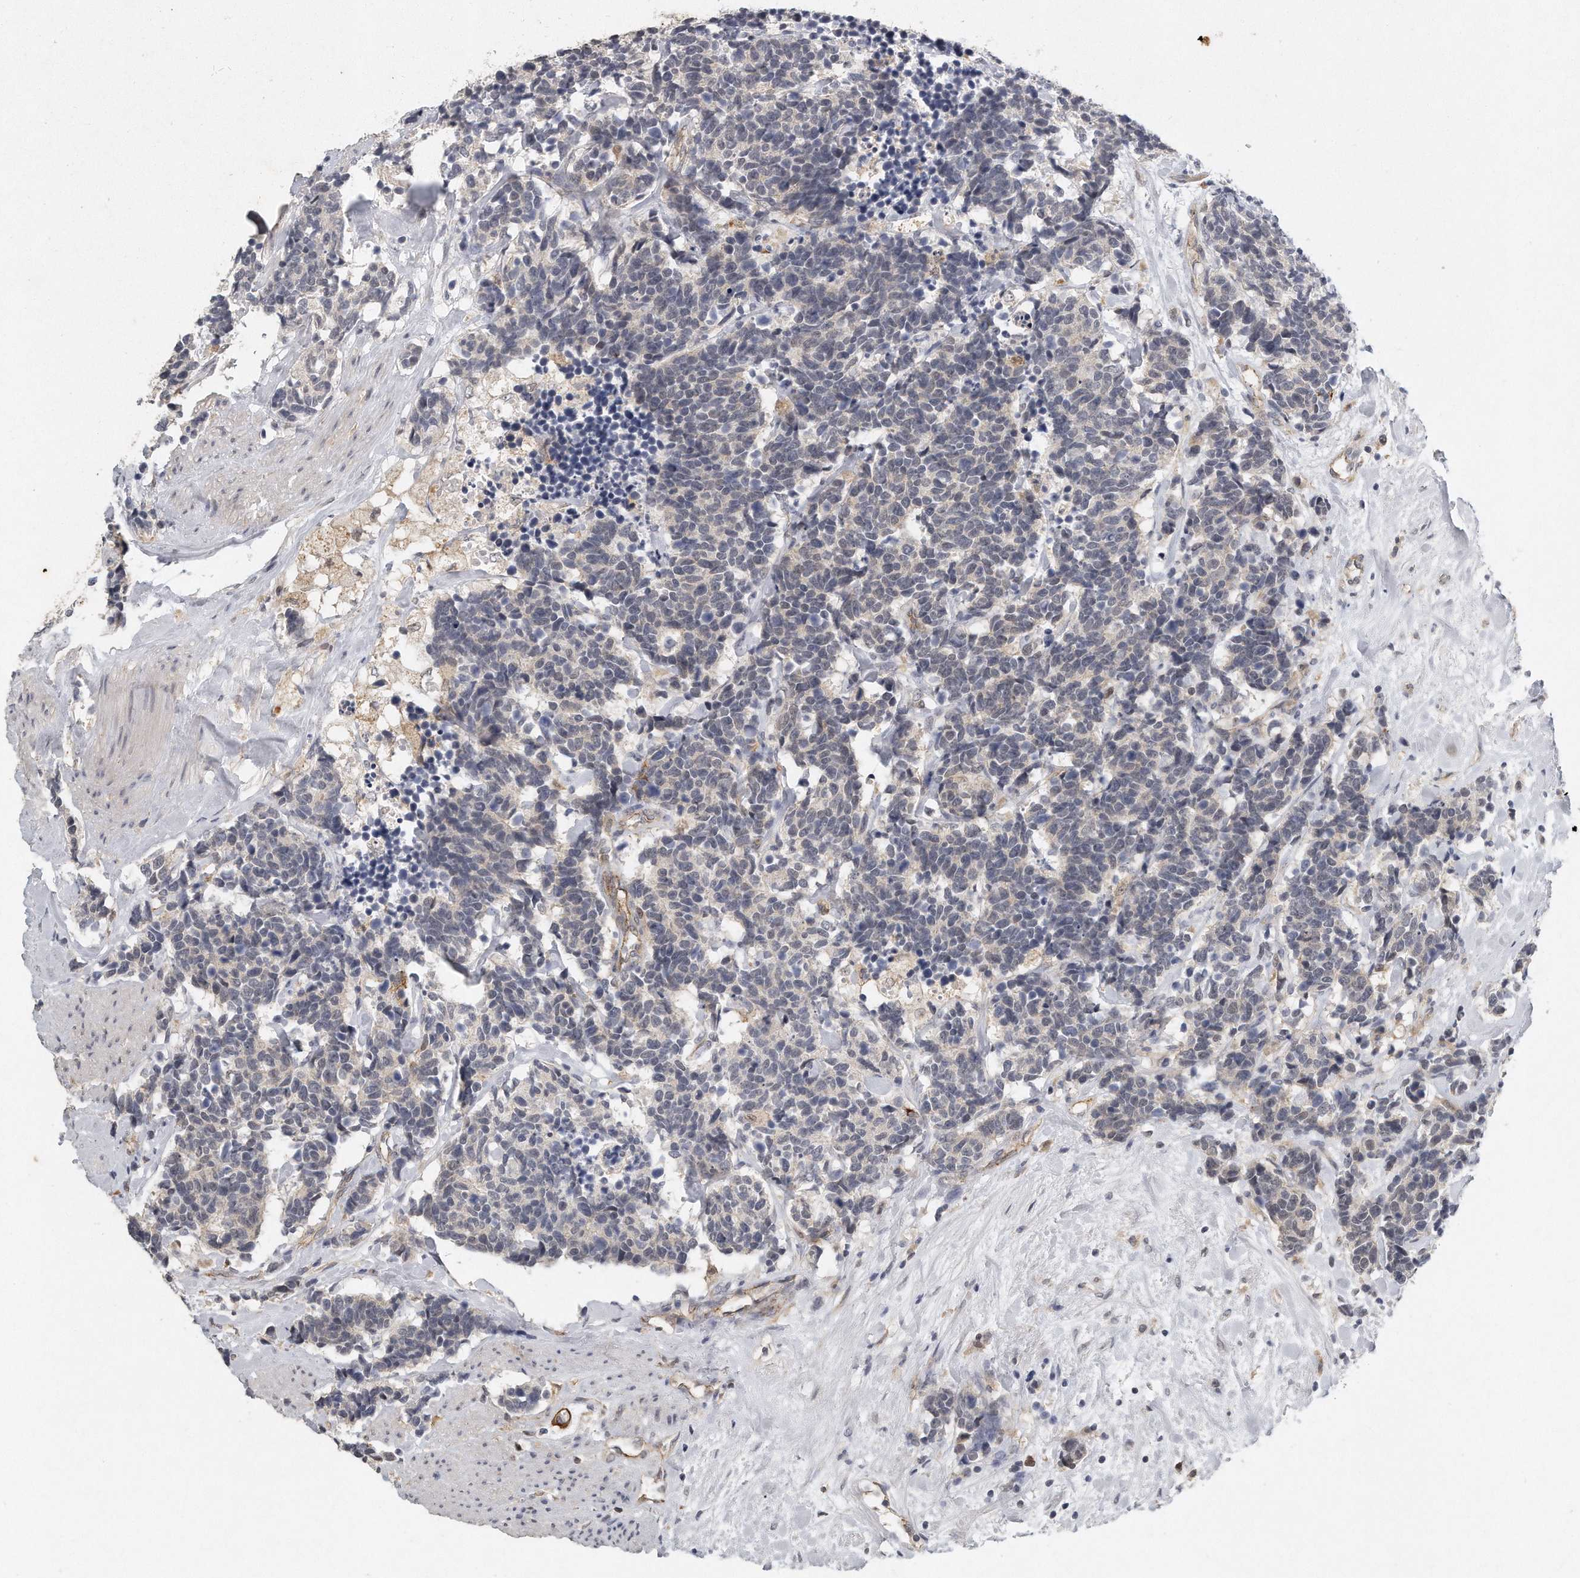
{"staining": {"intensity": "negative", "quantity": "none", "location": "none"}, "tissue": "carcinoid", "cell_type": "Tumor cells", "image_type": "cancer", "snomed": [{"axis": "morphology", "description": "Carcinoma, NOS"}, {"axis": "morphology", "description": "Carcinoid, malignant, NOS"}, {"axis": "topography", "description": "Urinary bladder"}], "caption": "Tumor cells are negative for protein expression in human carcinoid.", "gene": "CAMK1", "patient": {"sex": "male", "age": 57}}